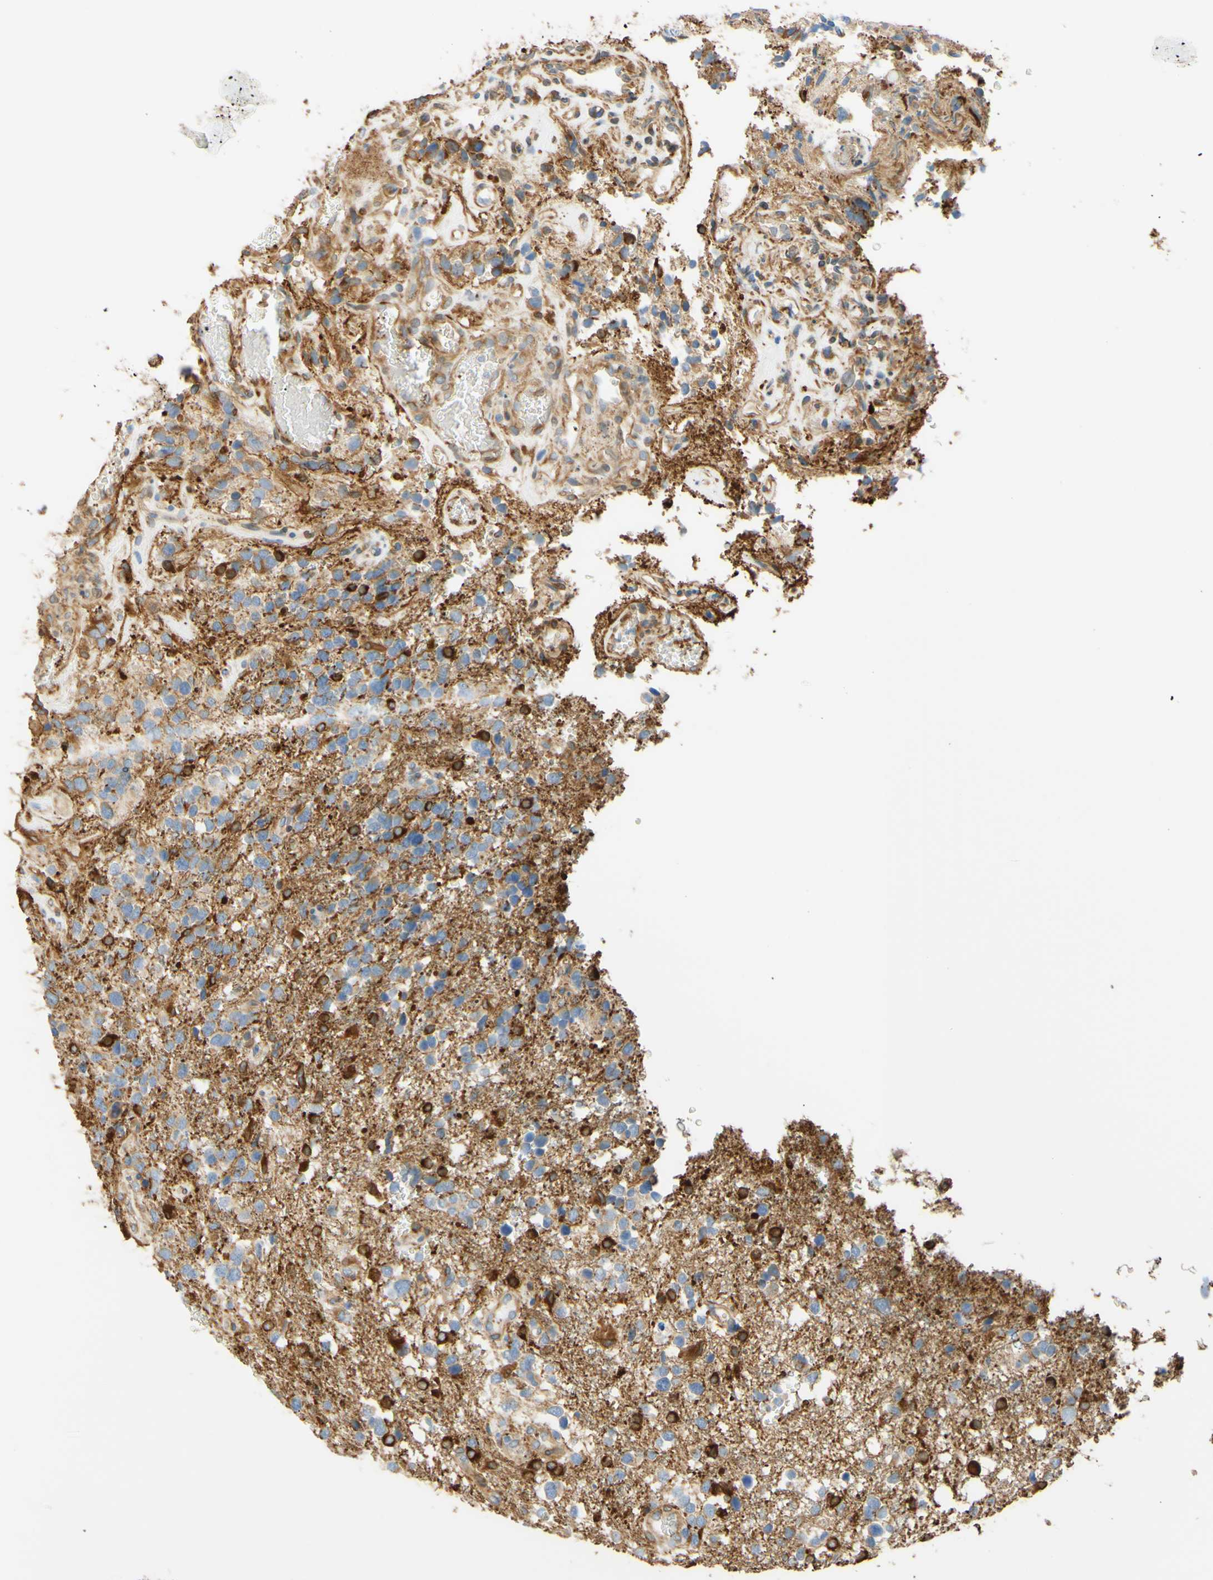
{"staining": {"intensity": "strong", "quantity": "25%-75%", "location": "cytoplasmic/membranous"}, "tissue": "glioma", "cell_type": "Tumor cells", "image_type": "cancer", "snomed": [{"axis": "morphology", "description": "Glioma, malignant, High grade"}, {"axis": "topography", "description": "Brain"}], "caption": "Brown immunohistochemical staining in glioma reveals strong cytoplasmic/membranous positivity in about 25%-75% of tumor cells.", "gene": "ENDOD1", "patient": {"sex": "female", "age": 58}}